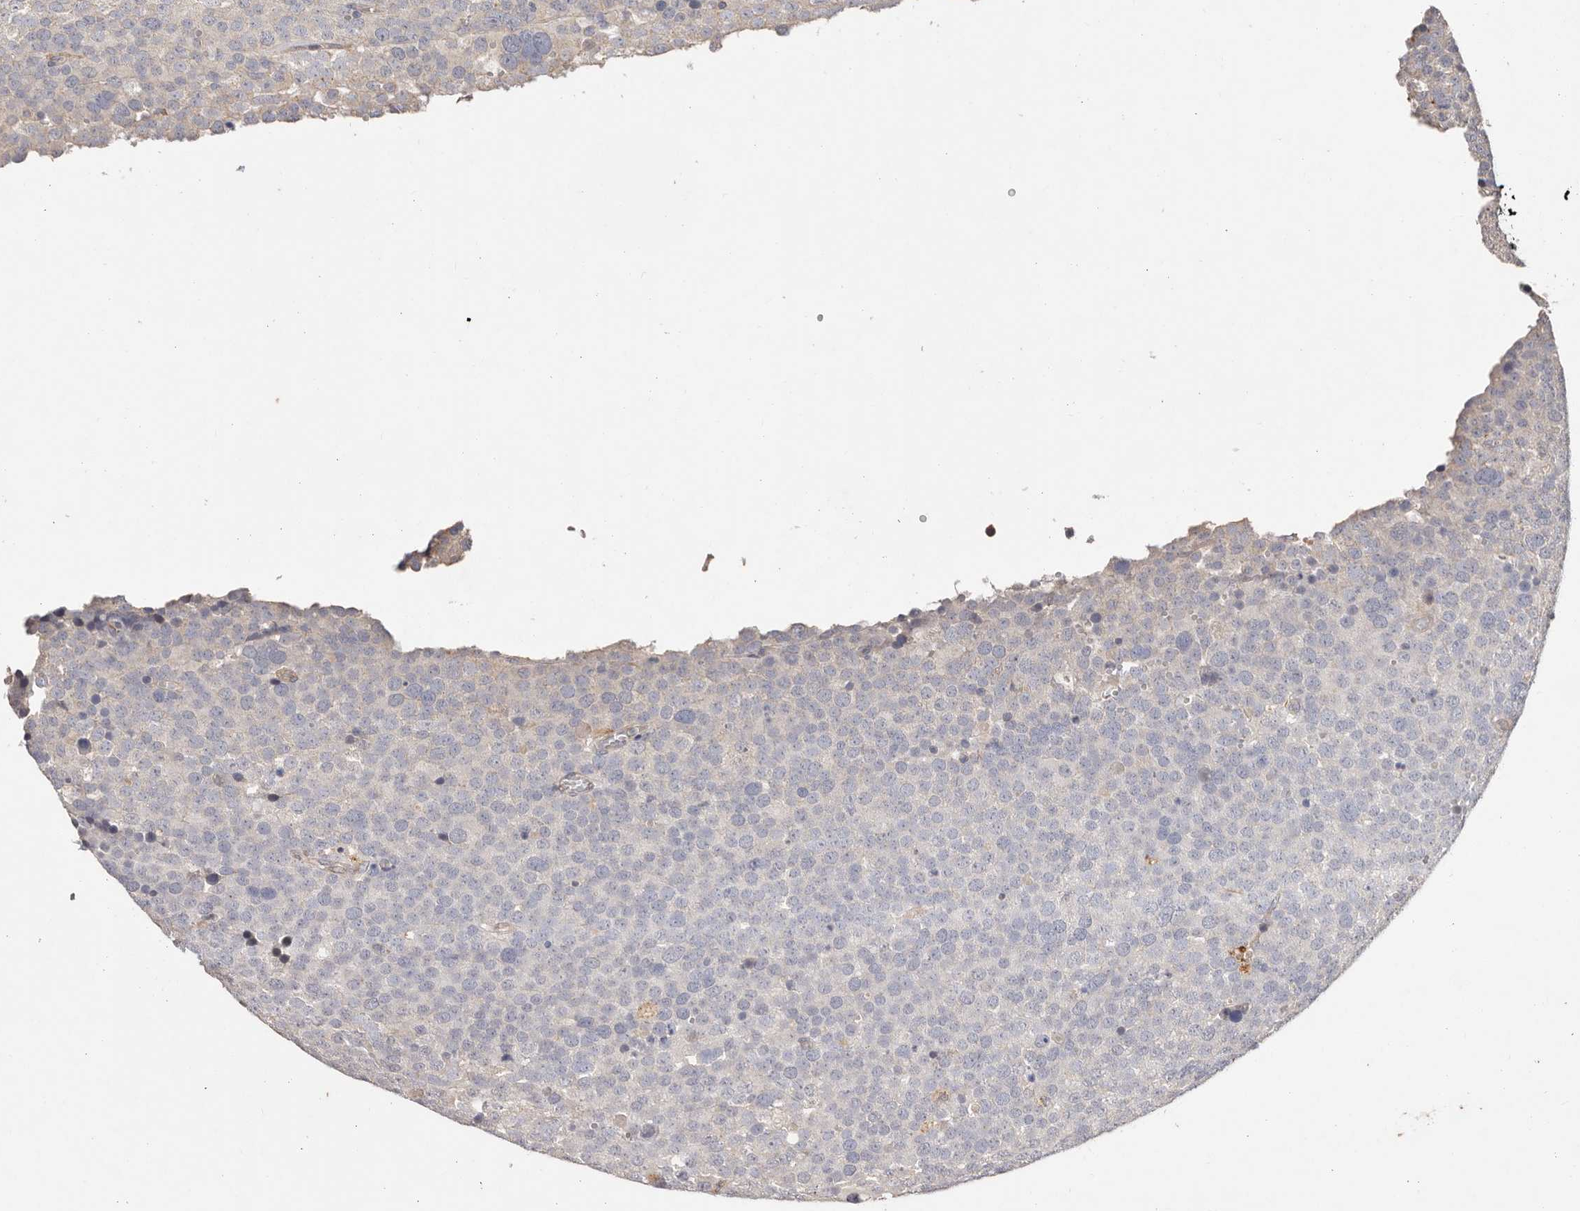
{"staining": {"intensity": "negative", "quantity": "none", "location": "none"}, "tissue": "testis cancer", "cell_type": "Tumor cells", "image_type": "cancer", "snomed": [{"axis": "morphology", "description": "Seminoma, NOS"}, {"axis": "topography", "description": "Testis"}], "caption": "Tumor cells show no significant protein staining in testis cancer (seminoma). Nuclei are stained in blue.", "gene": "THBS3", "patient": {"sex": "male", "age": 71}}